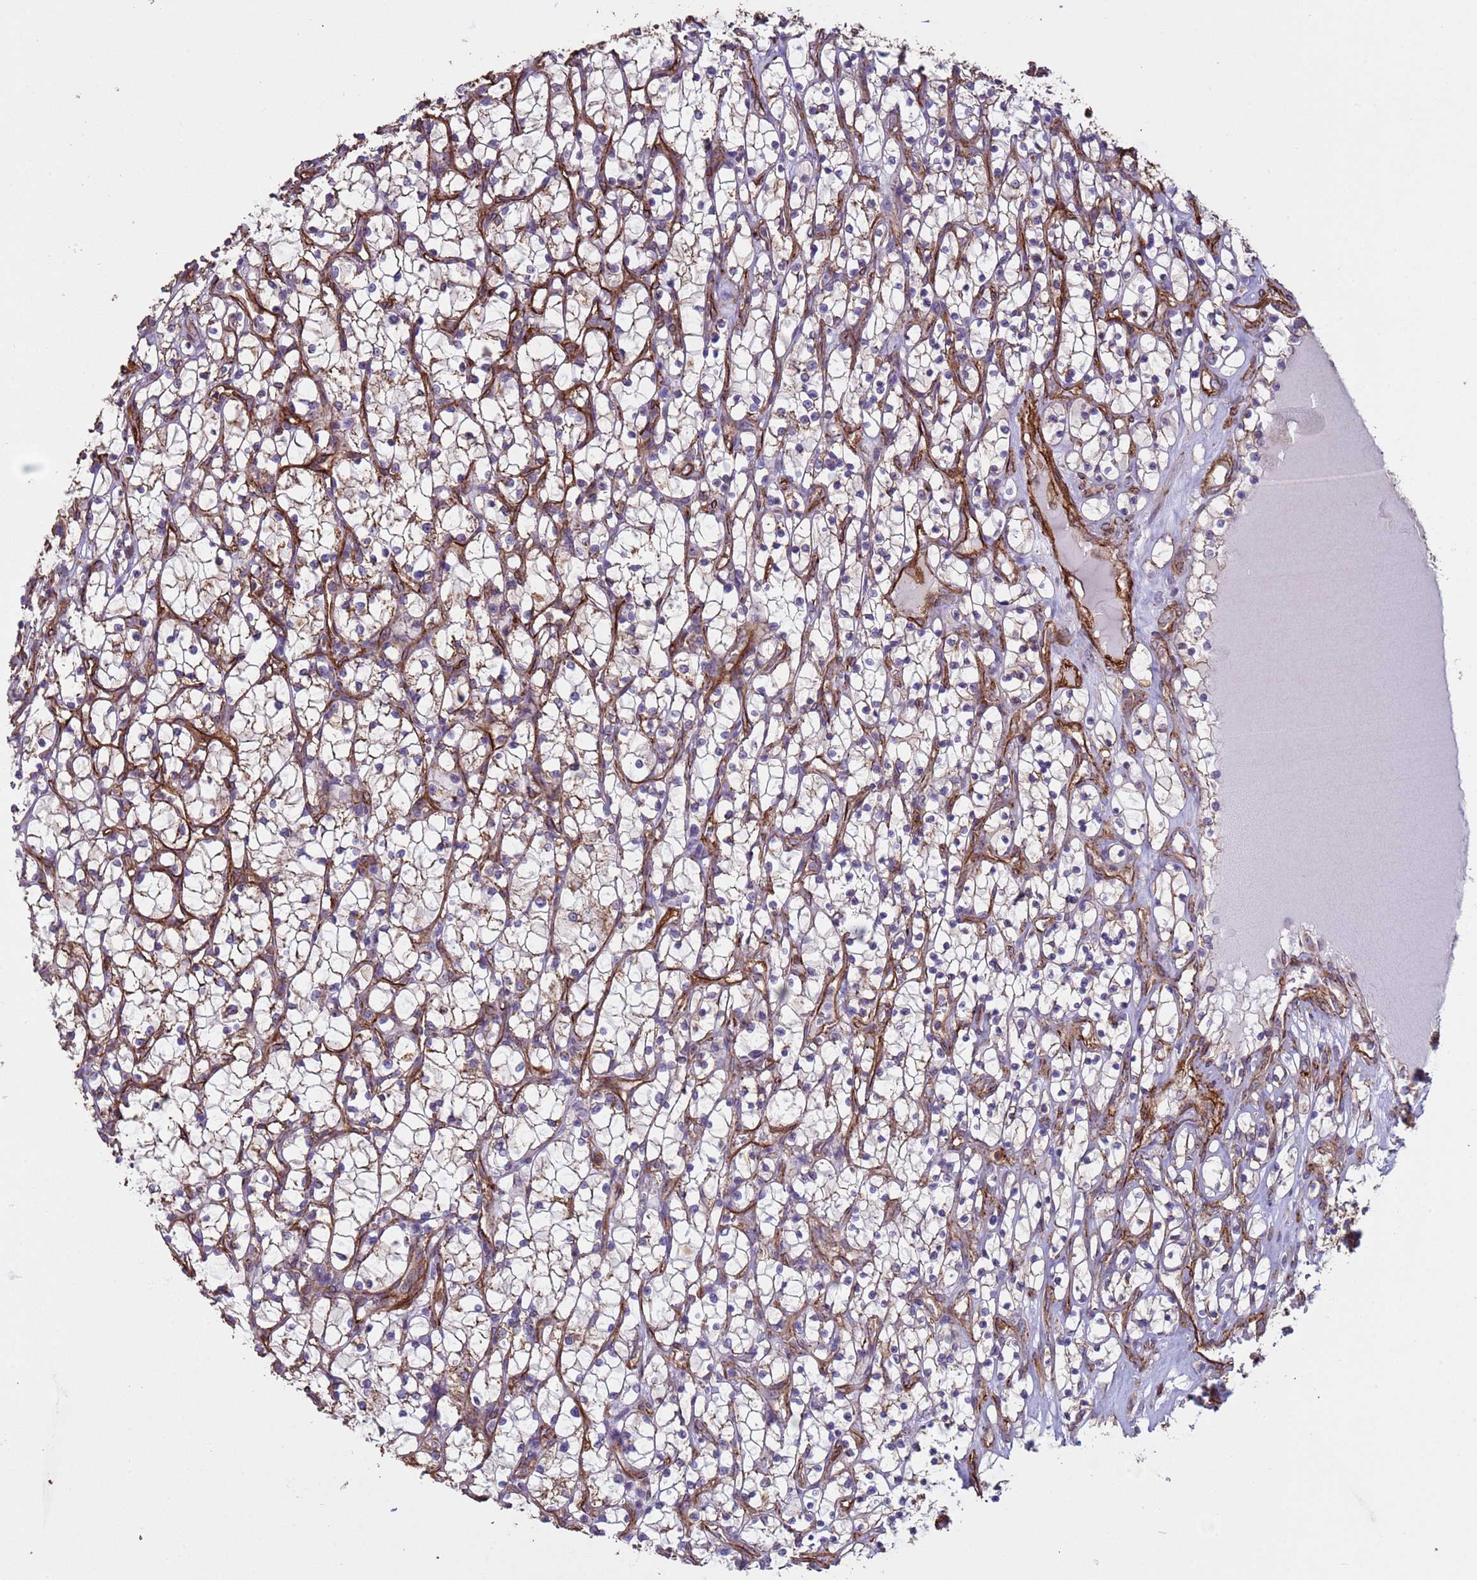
{"staining": {"intensity": "weak", "quantity": "25%-75%", "location": "cytoplasmic/membranous"}, "tissue": "renal cancer", "cell_type": "Tumor cells", "image_type": "cancer", "snomed": [{"axis": "morphology", "description": "Adenocarcinoma, NOS"}, {"axis": "topography", "description": "Kidney"}], "caption": "This is an image of IHC staining of renal adenocarcinoma, which shows weak positivity in the cytoplasmic/membranous of tumor cells.", "gene": "GASK1A", "patient": {"sex": "female", "age": 69}}